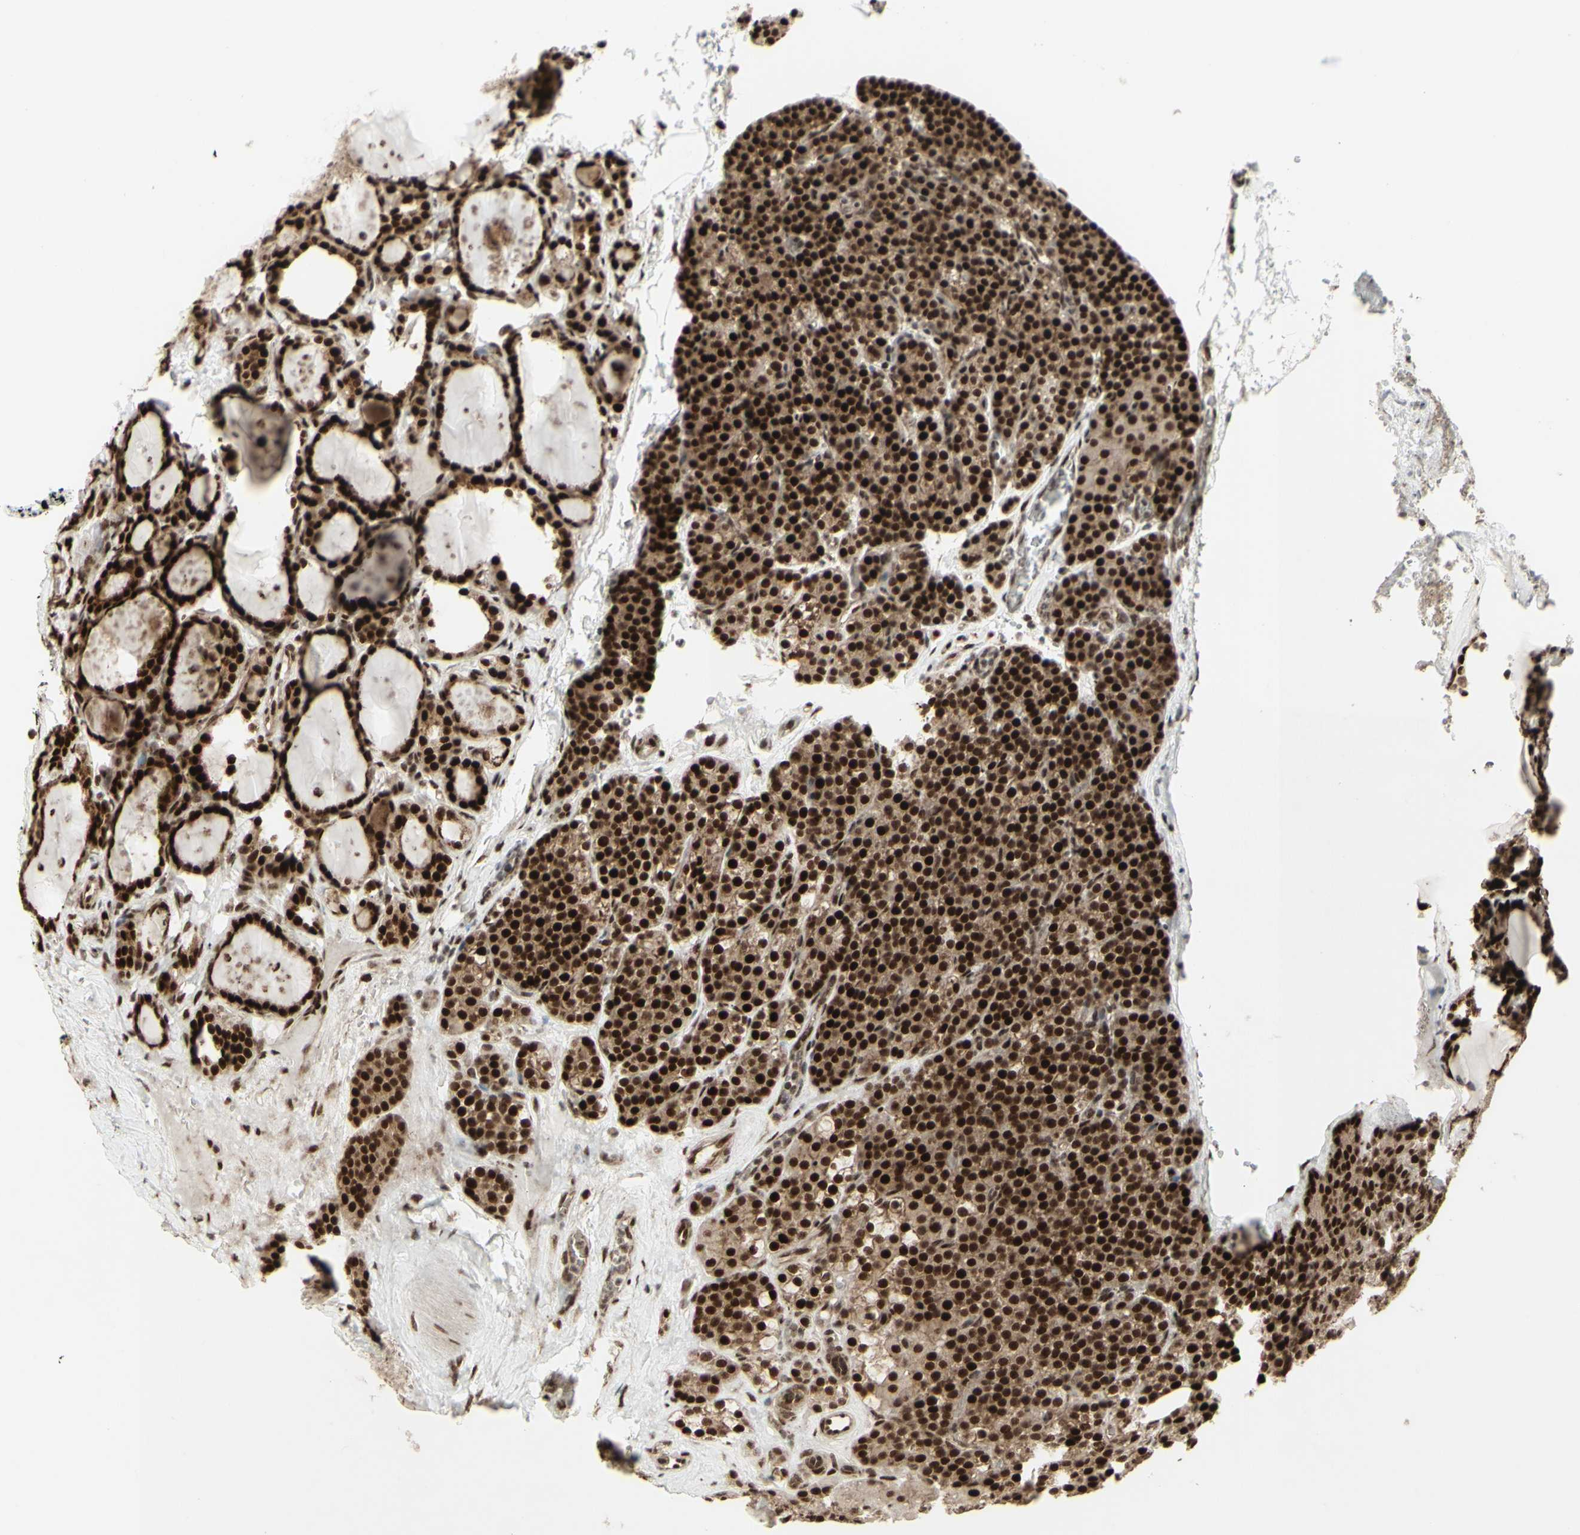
{"staining": {"intensity": "strong", "quantity": ">75%", "location": "cytoplasmic/membranous,nuclear"}, "tissue": "parathyroid gland", "cell_type": "Glandular cells", "image_type": "normal", "snomed": [{"axis": "morphology", "description": "Normal tissue, NOS"}, {"axis": "topography", "description": "Parathyroid gland"}], "caption": "Parathyroid gland stained with DAB immunohistochemistry demonstrates high levels of strong cytoplasmic/membranous,nuclear positivity in about >75% of glandular cells.", "gene": "CBX1", "patient": {"sex": "female", "age": 57}}